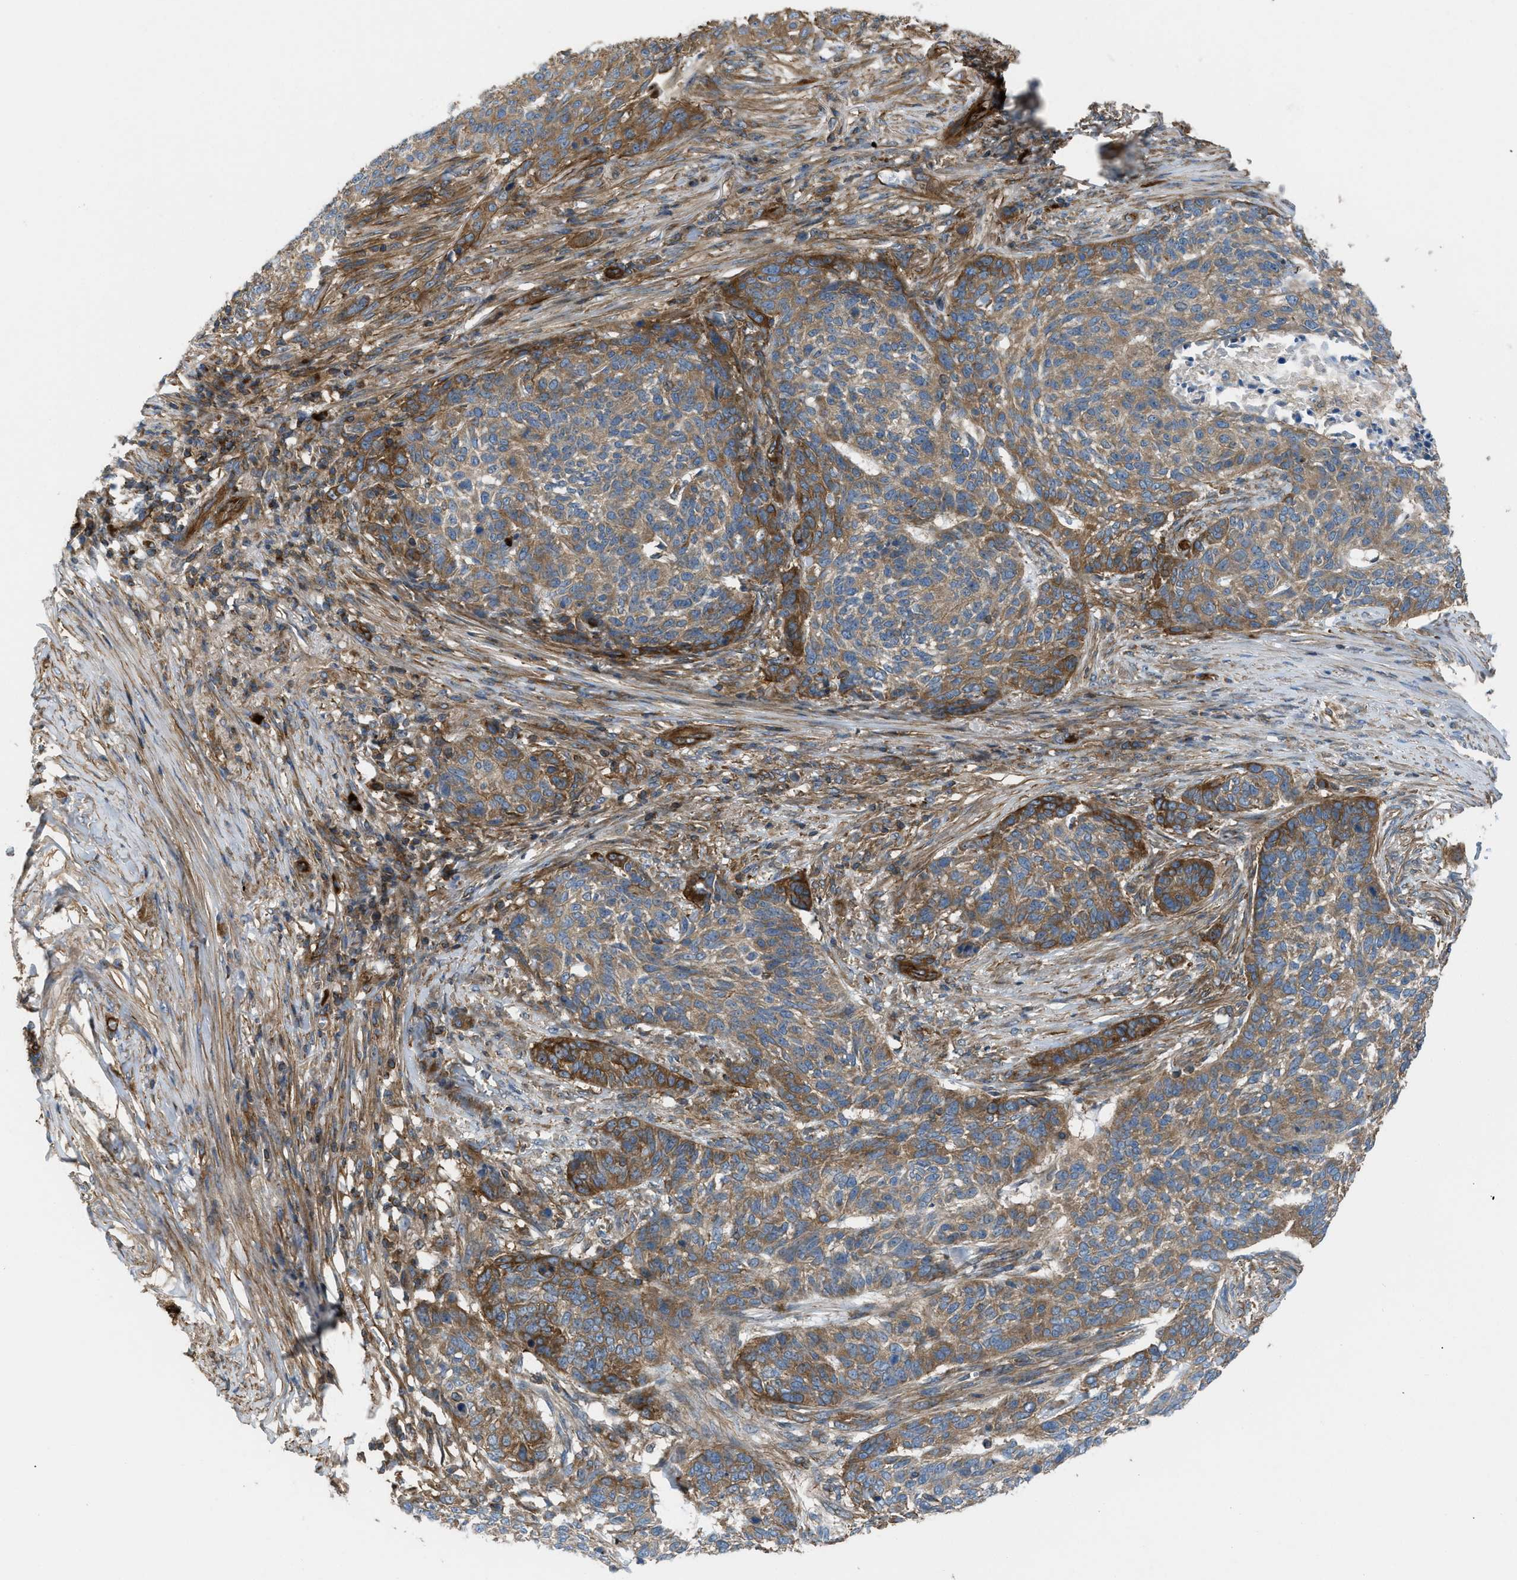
{"staining": {"intensity": "moderate", "quantity": ">75%", "location": "cytoplasmic/membranous"}, "tissue": "skin cancer", "cell_type": "Tumor cells", "image_type": "cancer", "snomed": [{"axis": "morphology", "description": "Basal cell carcinoma"}, {"axis": "topography", "description": "Skin"}], "caption": "Immunohistochemical staining of human skin cancer (basal cell carcinoma) demonstrates medium levels of moderate cytoplasmic/membranous staining in approximately >75% of tumor cells.", "gene": "ATP2A3", "patient": {"sex": "male", "age": 85}}